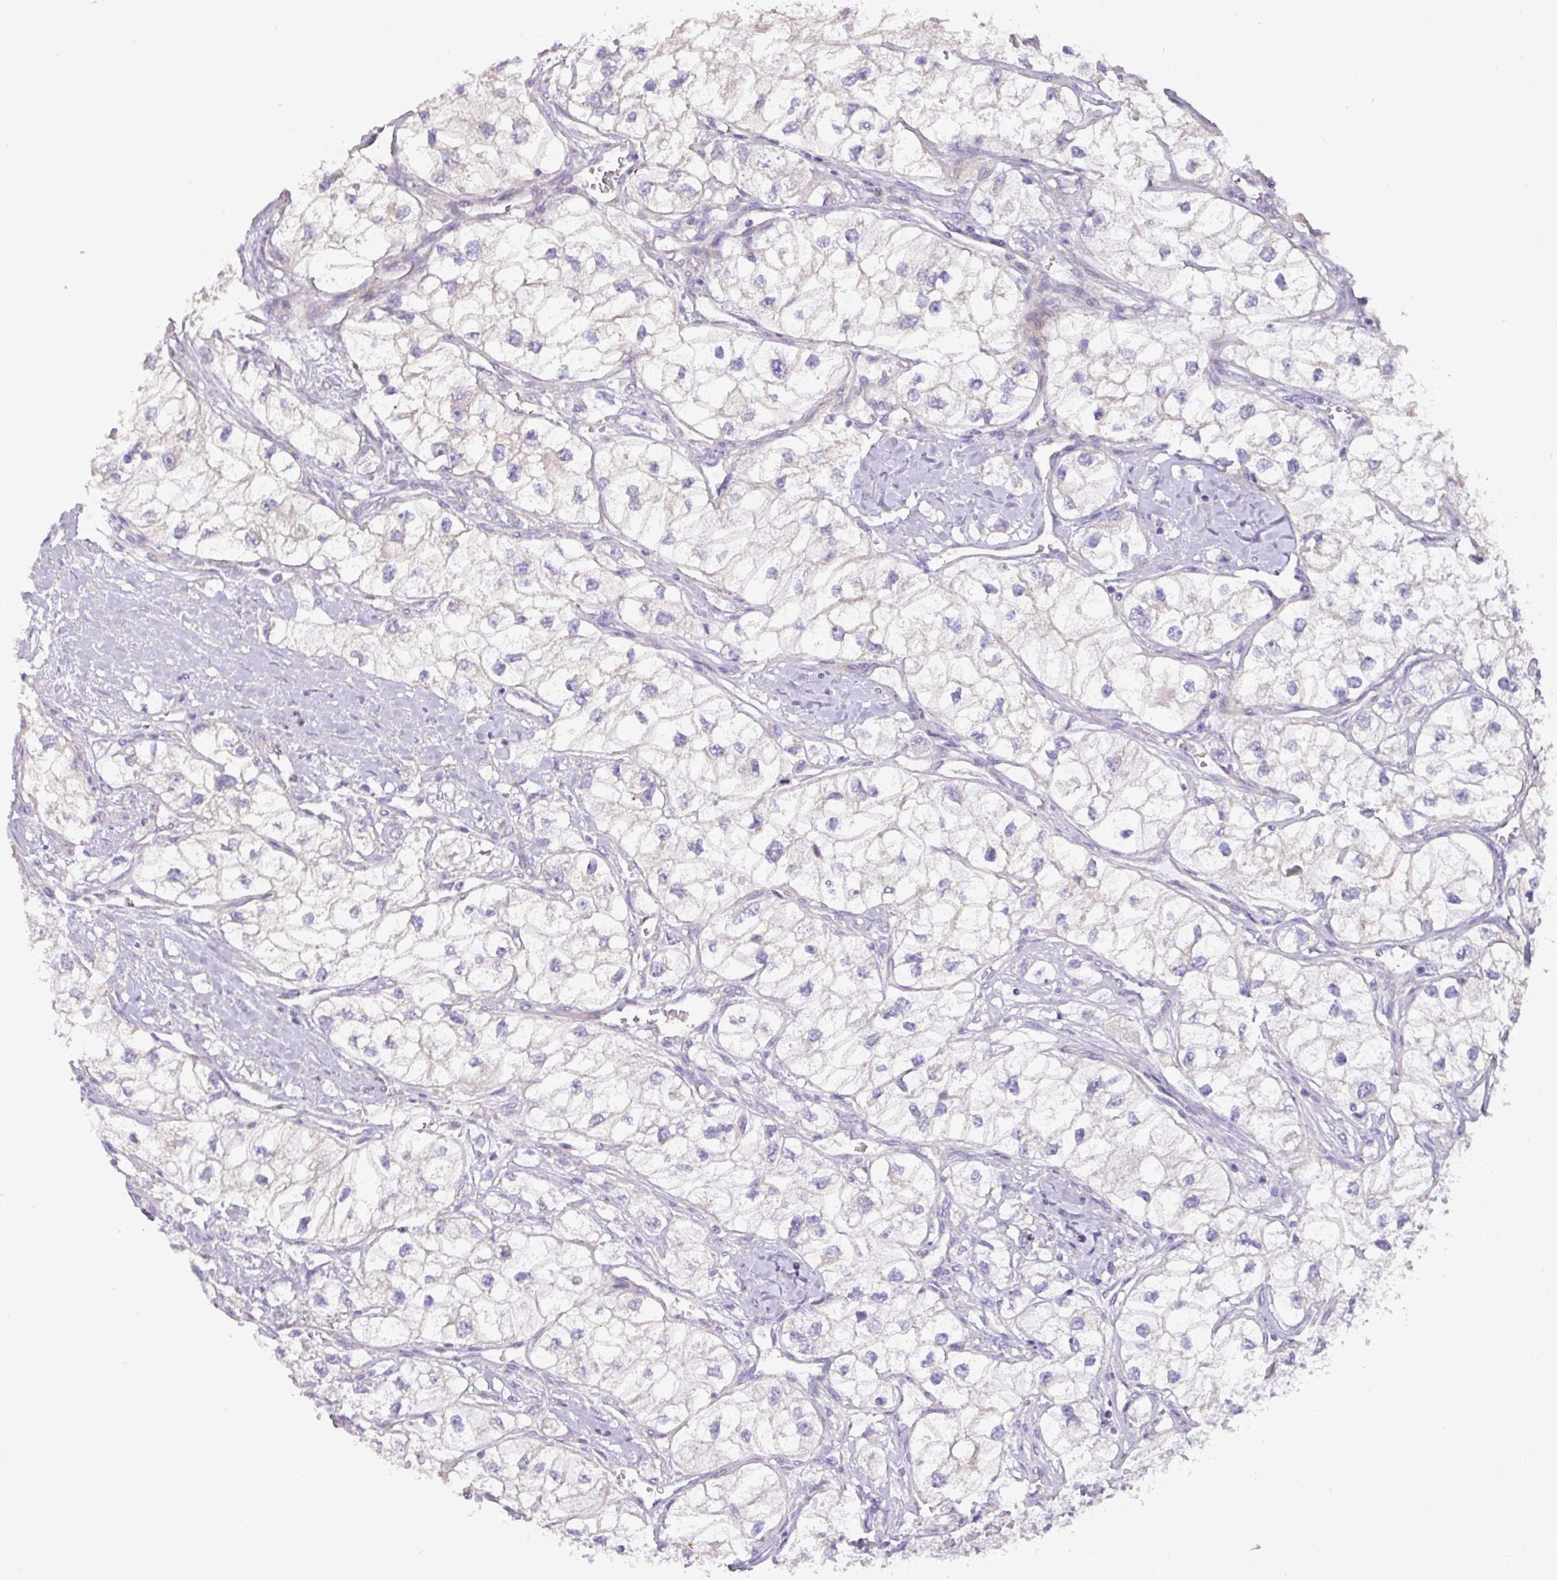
{"staining": {"intensity": "negative", "quantity": "none", "location": "none"}, "tissue": "renal cancer", "cell_type": "Tumor cells", "image_type": "cancer", "snomed": [{"axis": "morphology", "description": "Adenocarcinoma, NOS"}, {"axis": "topography", "description": "Kidney"}], "caption": "Tumor cells show no significant protein expression in renal cancer (adenocarcinoma).", "gene": "MRRF", "patient": {"sex": "male", "age": 59}}